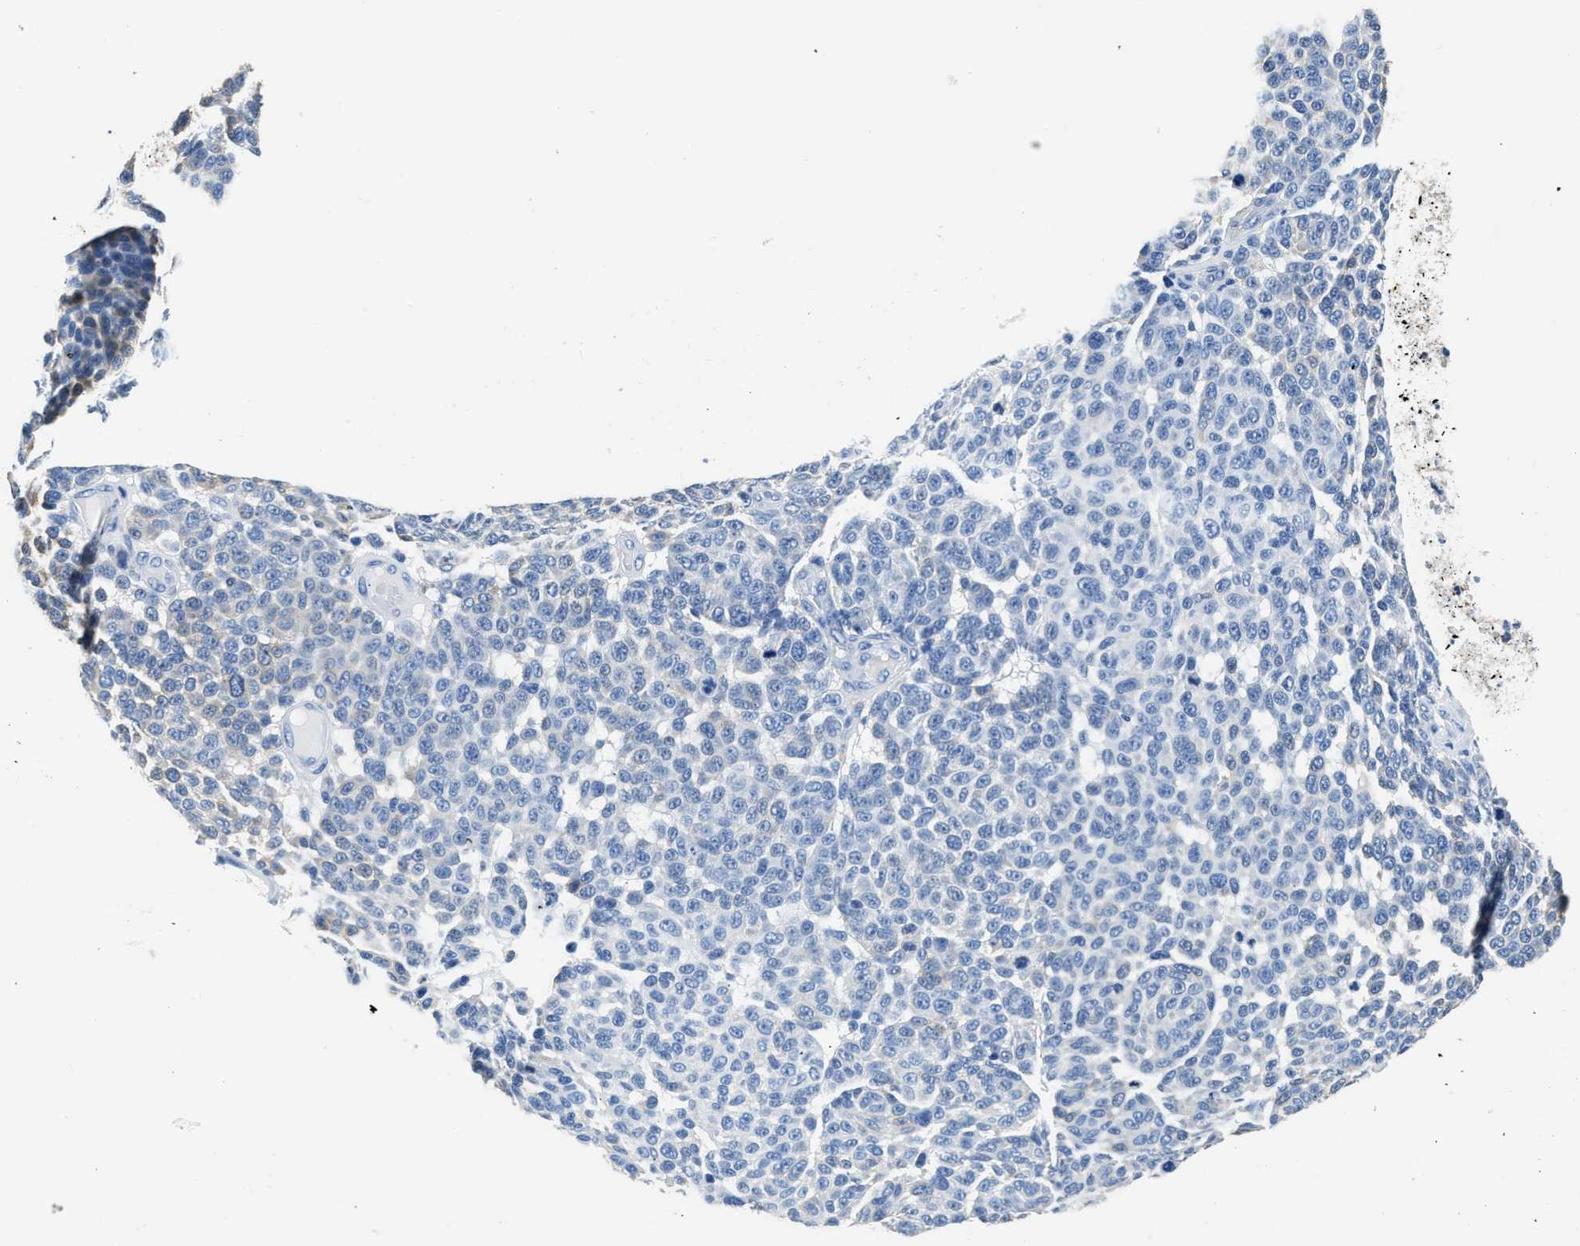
{"staining": {"intensity": "negative", "quantity": "none", "location": "none"}, "tissue": "melanoma", "cell_type": "Tumor cells", "image_type": "cancer", "snomed": [{"axis": "morphology", "description": "Malignant melanoma, NOS"}, {"axis": "topography", "description": "Skin"}], "caption": "This is an immunohistochemistry (IHC) photomicrograph of melanoma. There is no staining in tumor cells.", "gene": "ZDHHC13", "patient": {"sex": "male", "age": 59}}